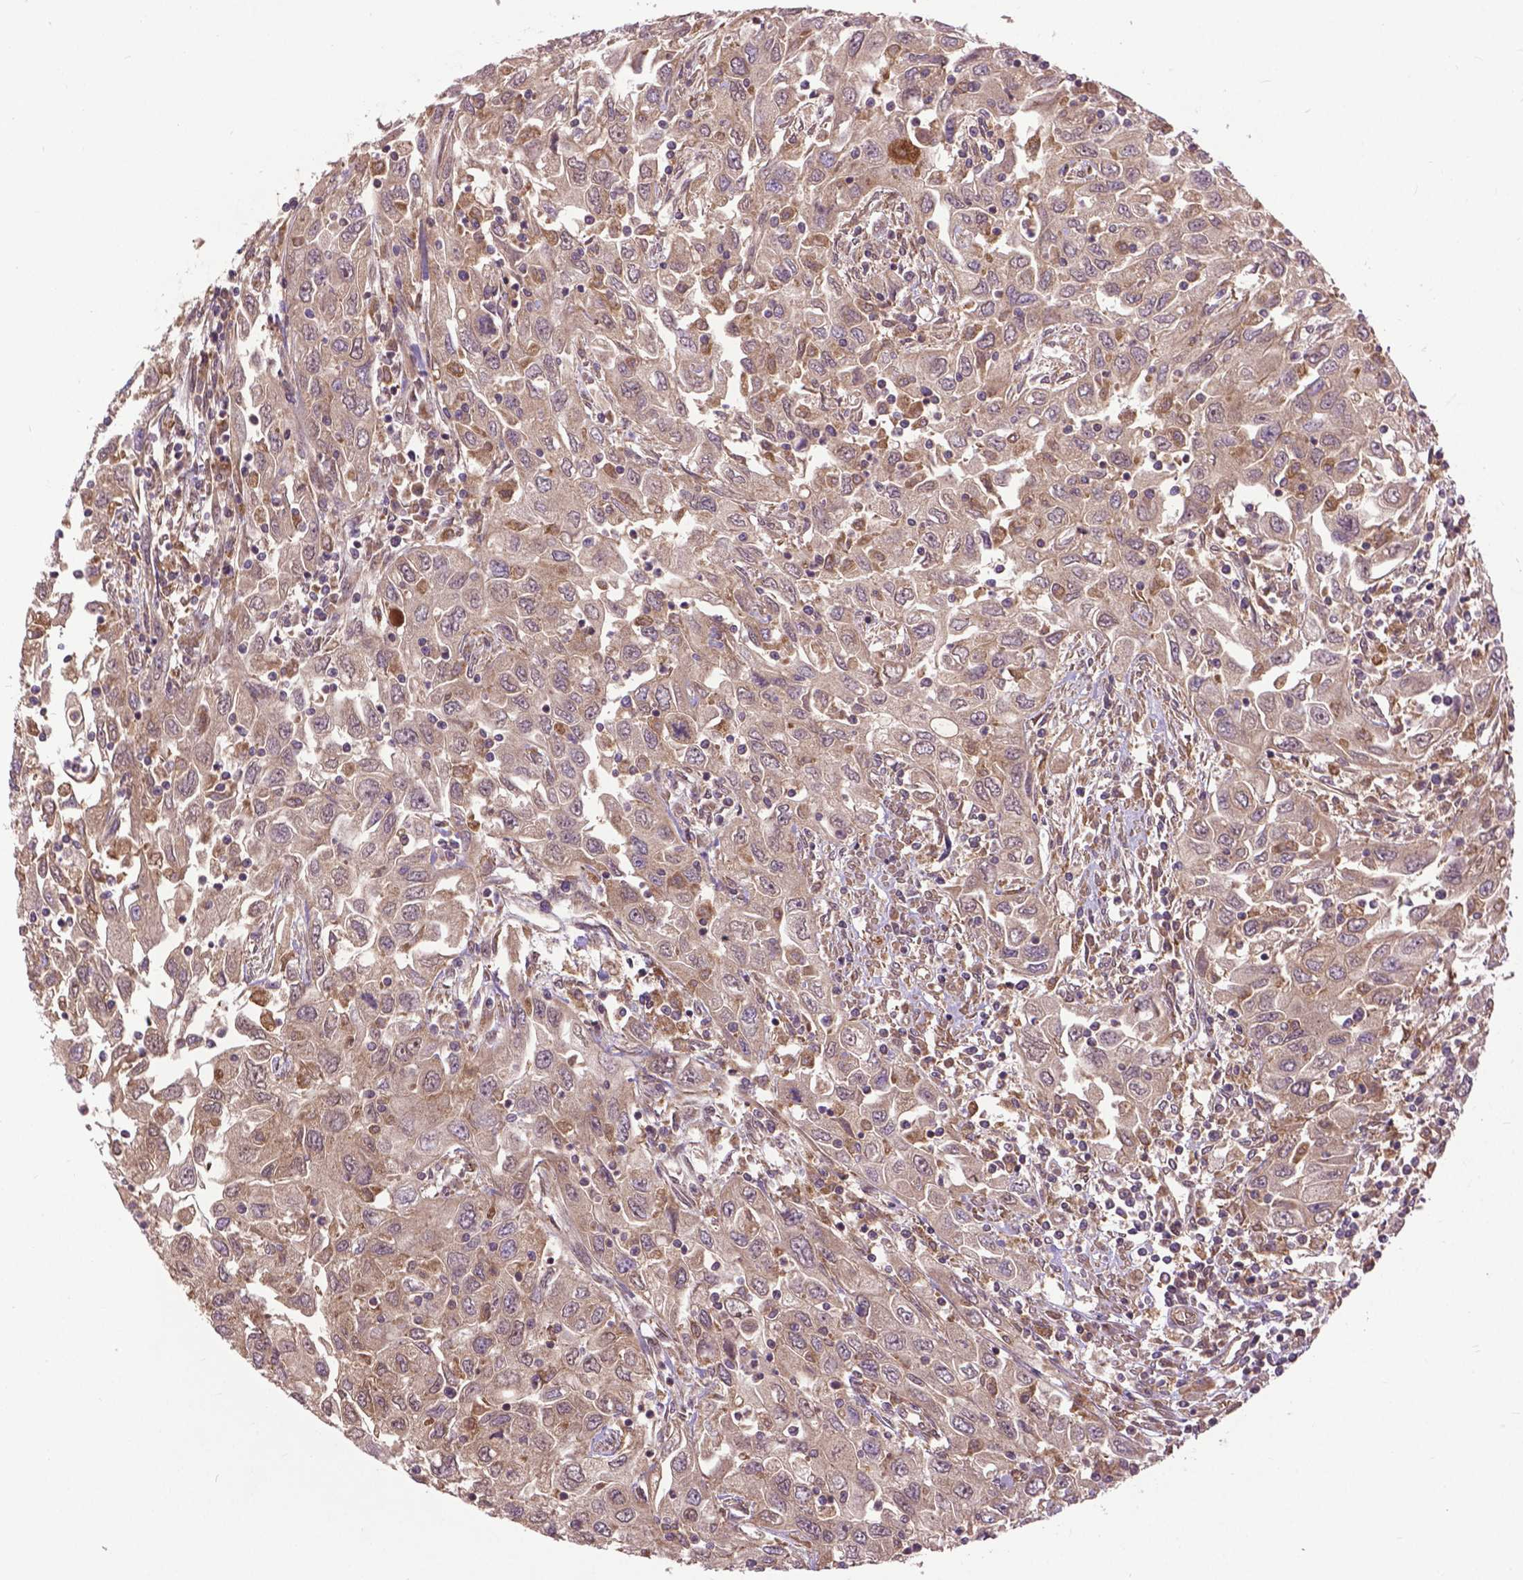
{"staining": {"intensity": "weak", "quantity": ">75%", "location": "cytoplasmic/membranous"}, "tissue": "urothelial cancer", "cell_type": "Tumor cells", "image_type": "cancer", "snomed": [{"axis": "morphology", "description": "Urothelial carcinoma, High grade"}, {"axis": "topography", "description": "Urinary bladder"}], "caption": "Protein staining by immunohistochemistry exhibits weak cytoplasmic/membranous staining in about >75% of tumor cells in urothelial cancer. The protein is shown in brown color, while the nuclei are stained blue.", "gene": "ZNF616", "patient": {"sex": "male", "age": 76}}